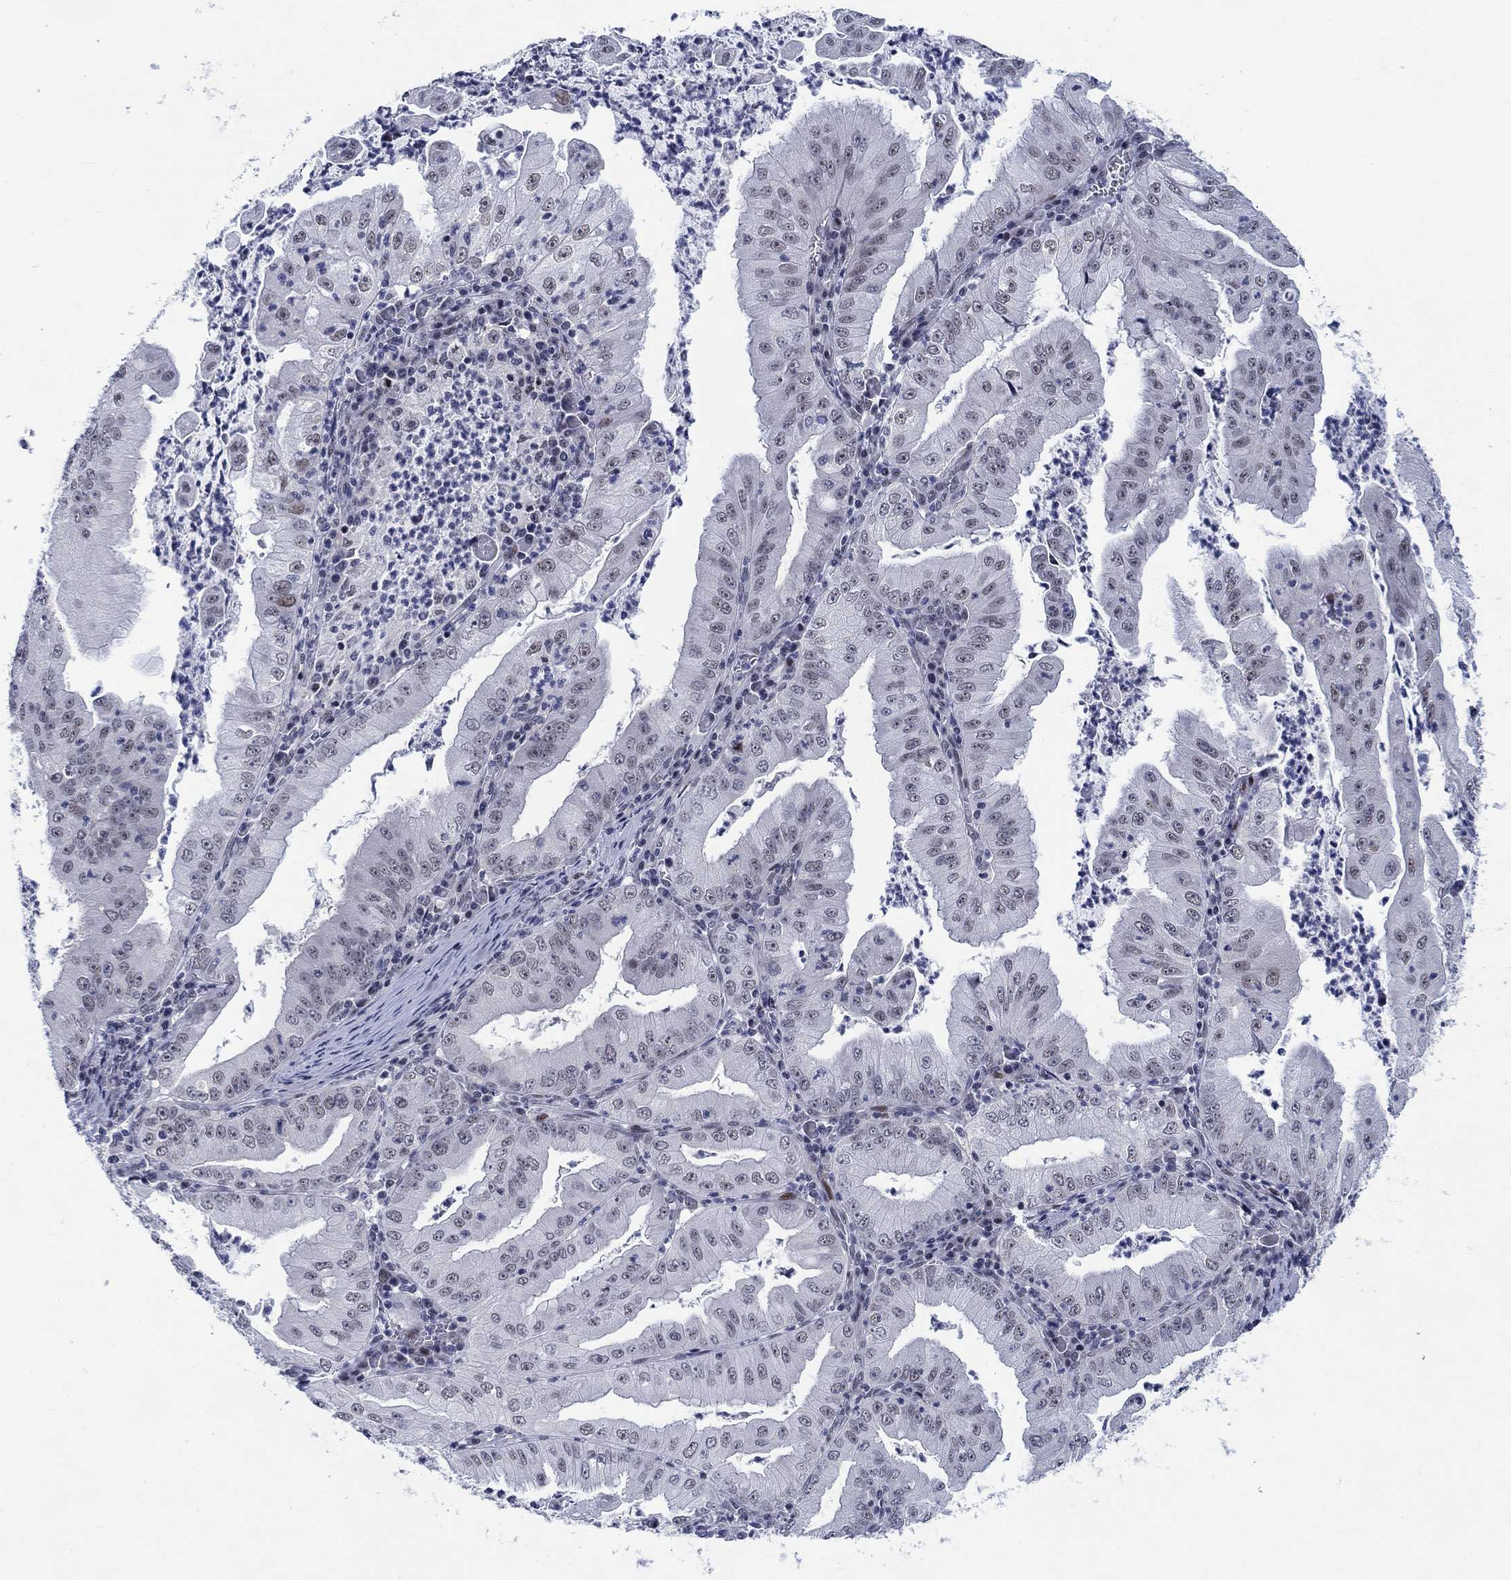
{"staining": {"intensity": "moderate", "quantity": "<25%", "location": "nuclear"}, "tissue": "stomach cancer", "cell_type": "Tumor cells", "image_type": "cancer", "snomed": [{"axis": "morphology", "description": "Adenocarcinoma, NOS"}, {"axis": "topography", "description": "Stomach"}], "caption": "A photomicrograph of human stomach cancer stained for a protein demonstrates moderate nuclear brown staining in tumor cells. (Stains: DAB in brown, nuclei in blue, Microscopy: brightfield microscopy at high magnification).", "gene": "NEU3", "patient": {"sex": "male", "age": 76}}